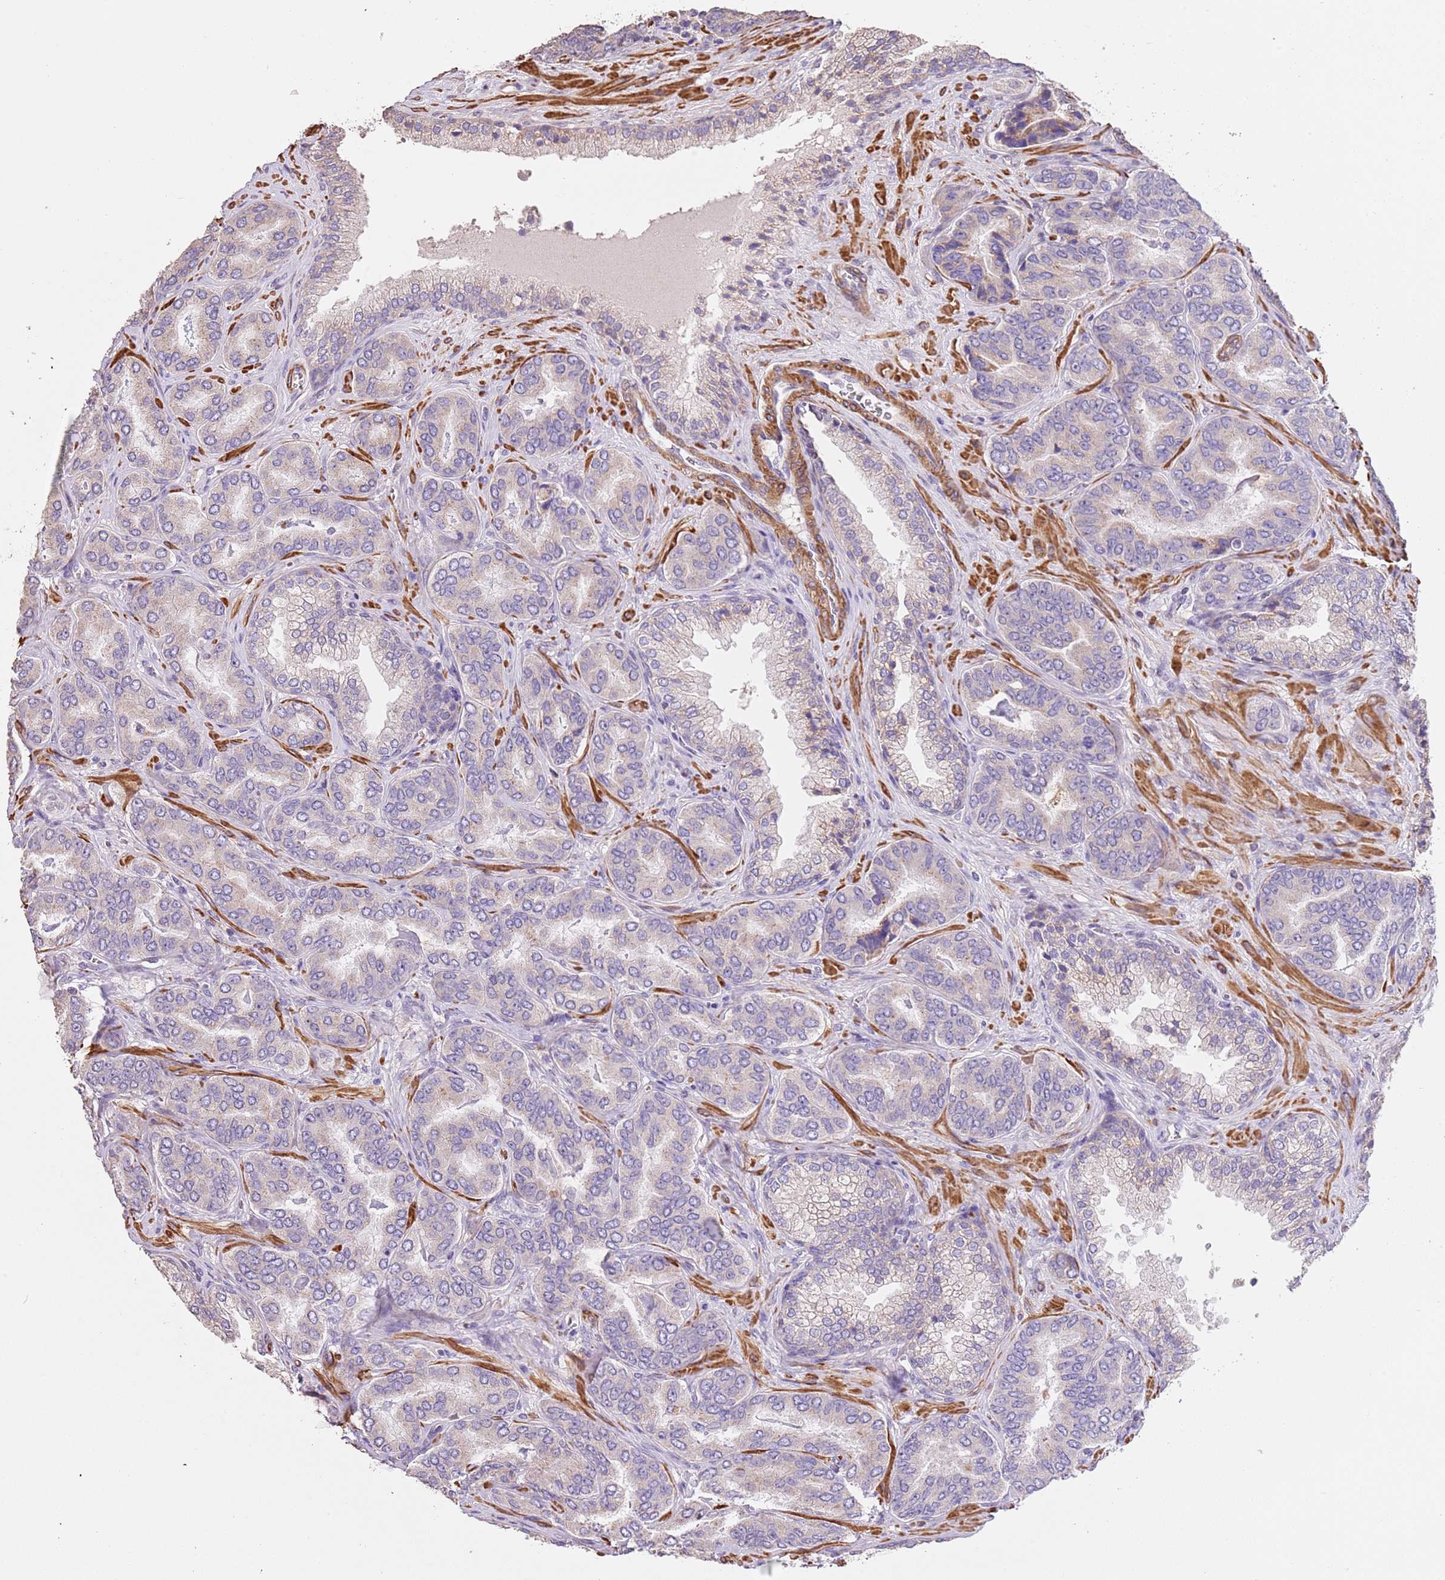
{"staining": {"intensity": "negative", "quantity": "none", "location": "none"}, "tissue": "prostate cancer", "cell_type": "Tumor cells", "image_type": "cancer", "snomed": [{"axis": "morphology", "description": "Adenocarcinoma, High grade"}, {"axis": "topography", "description": "Prostate"}], "caption": "The histopathology image shows no significant staining in tumor cells of high-grade adenocarcinoma (prostate).", "gene": "PIGA", "patient": {"sex": "male", "age": 72}}